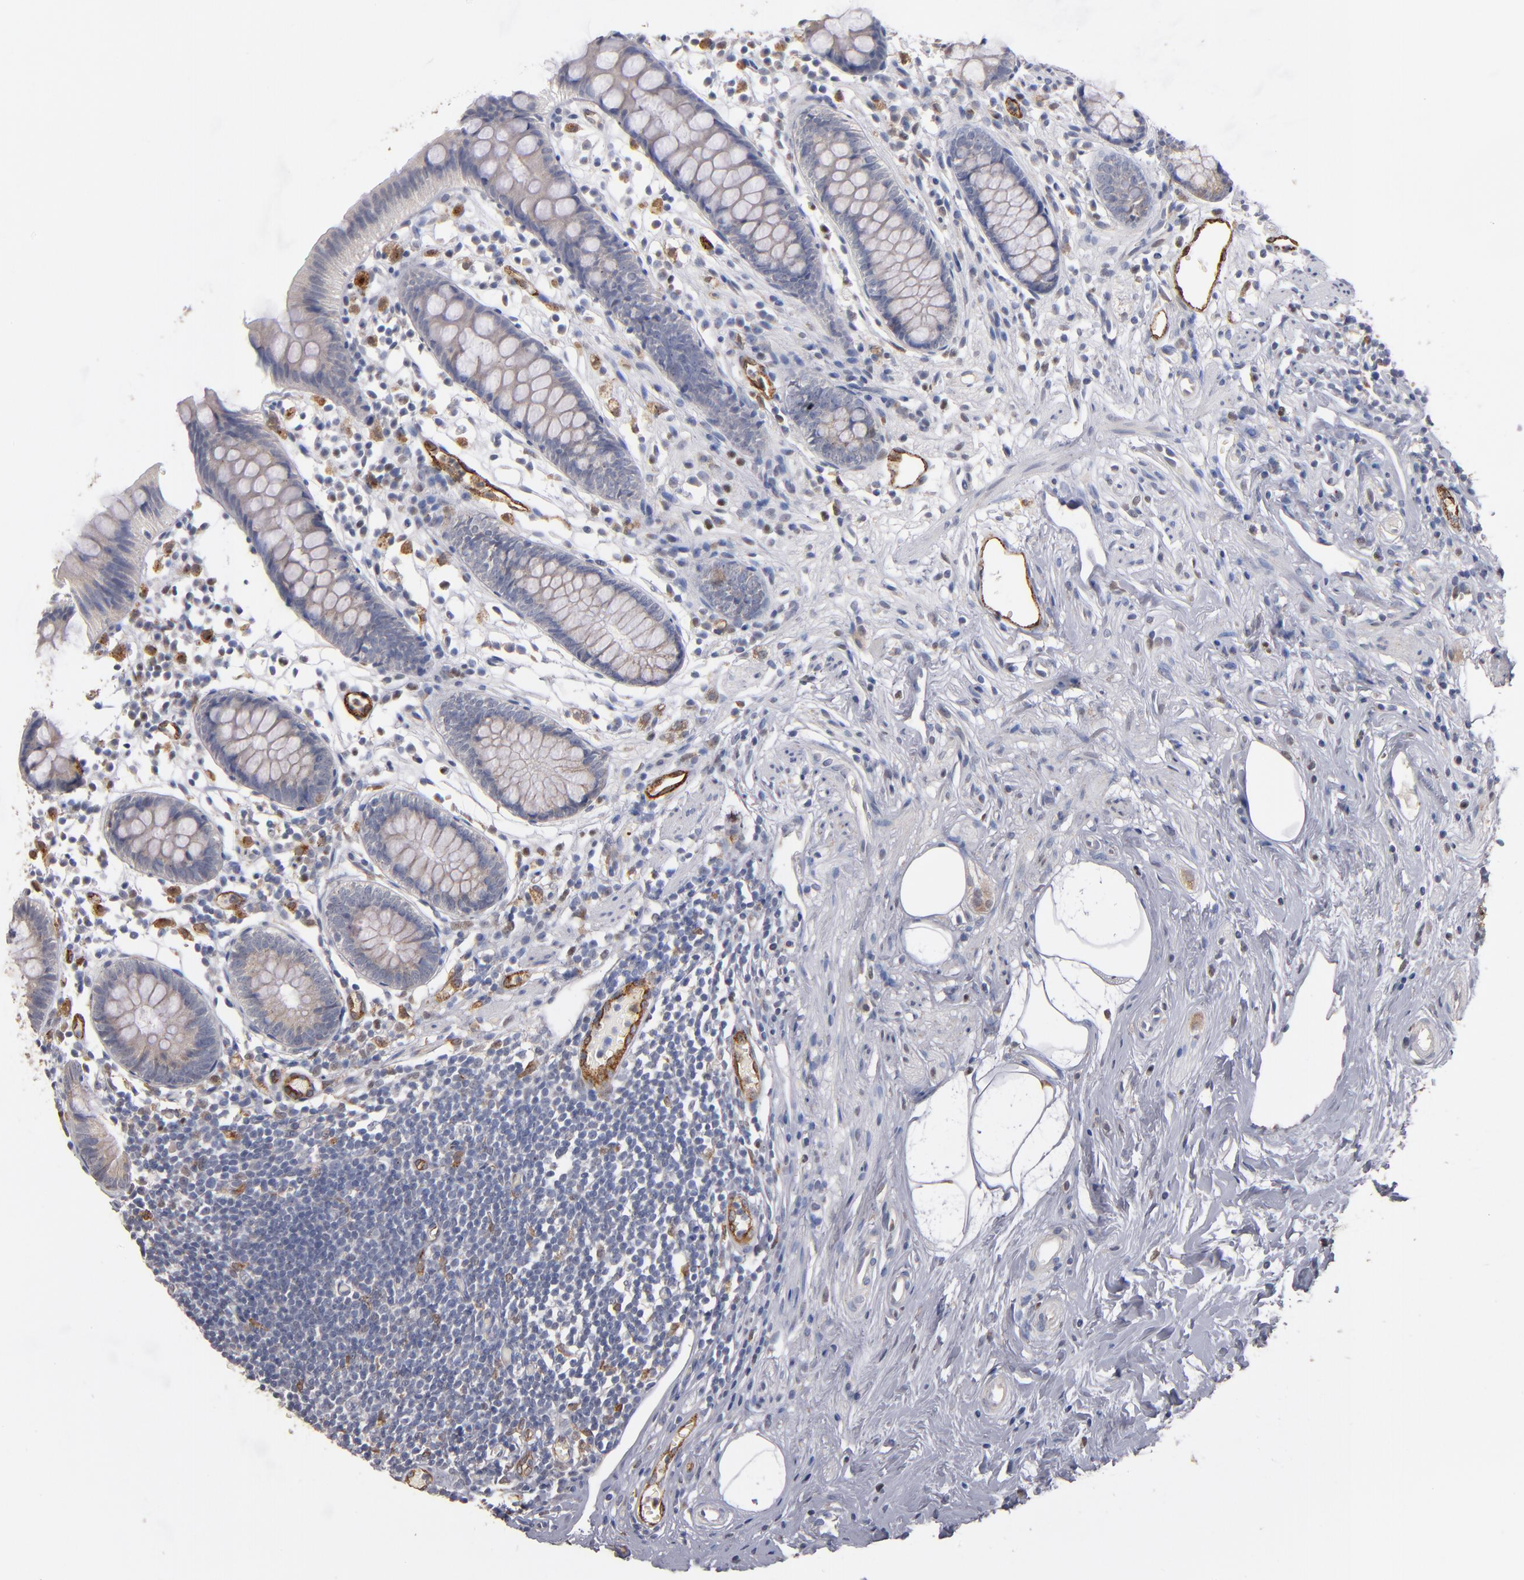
{"staining": {"intensity": "weak", "quantity": "<25%", "location": "cytoplasmic/membranous"}, "tissue": "appendix", "cell_type": "Glandular cells", "image_type": "normal", "snomed": [{"axis": "morphology", "description": "Normal tissue, NOS"}, {"axis": "topography", "description": "Appendix"}], "caption": "Immunohistochemistry (IHC) micrograph of benign appendix: human appendix stained with DAB (3,3'-diaminobenzidine) reveals no significant protein expression in glandular cells. (DAB (3,3'-diaminobenzidine) immunohistochemistry, high magnification).", "gene": "SELP", "patient": {"sex": "male", "age": 38}}